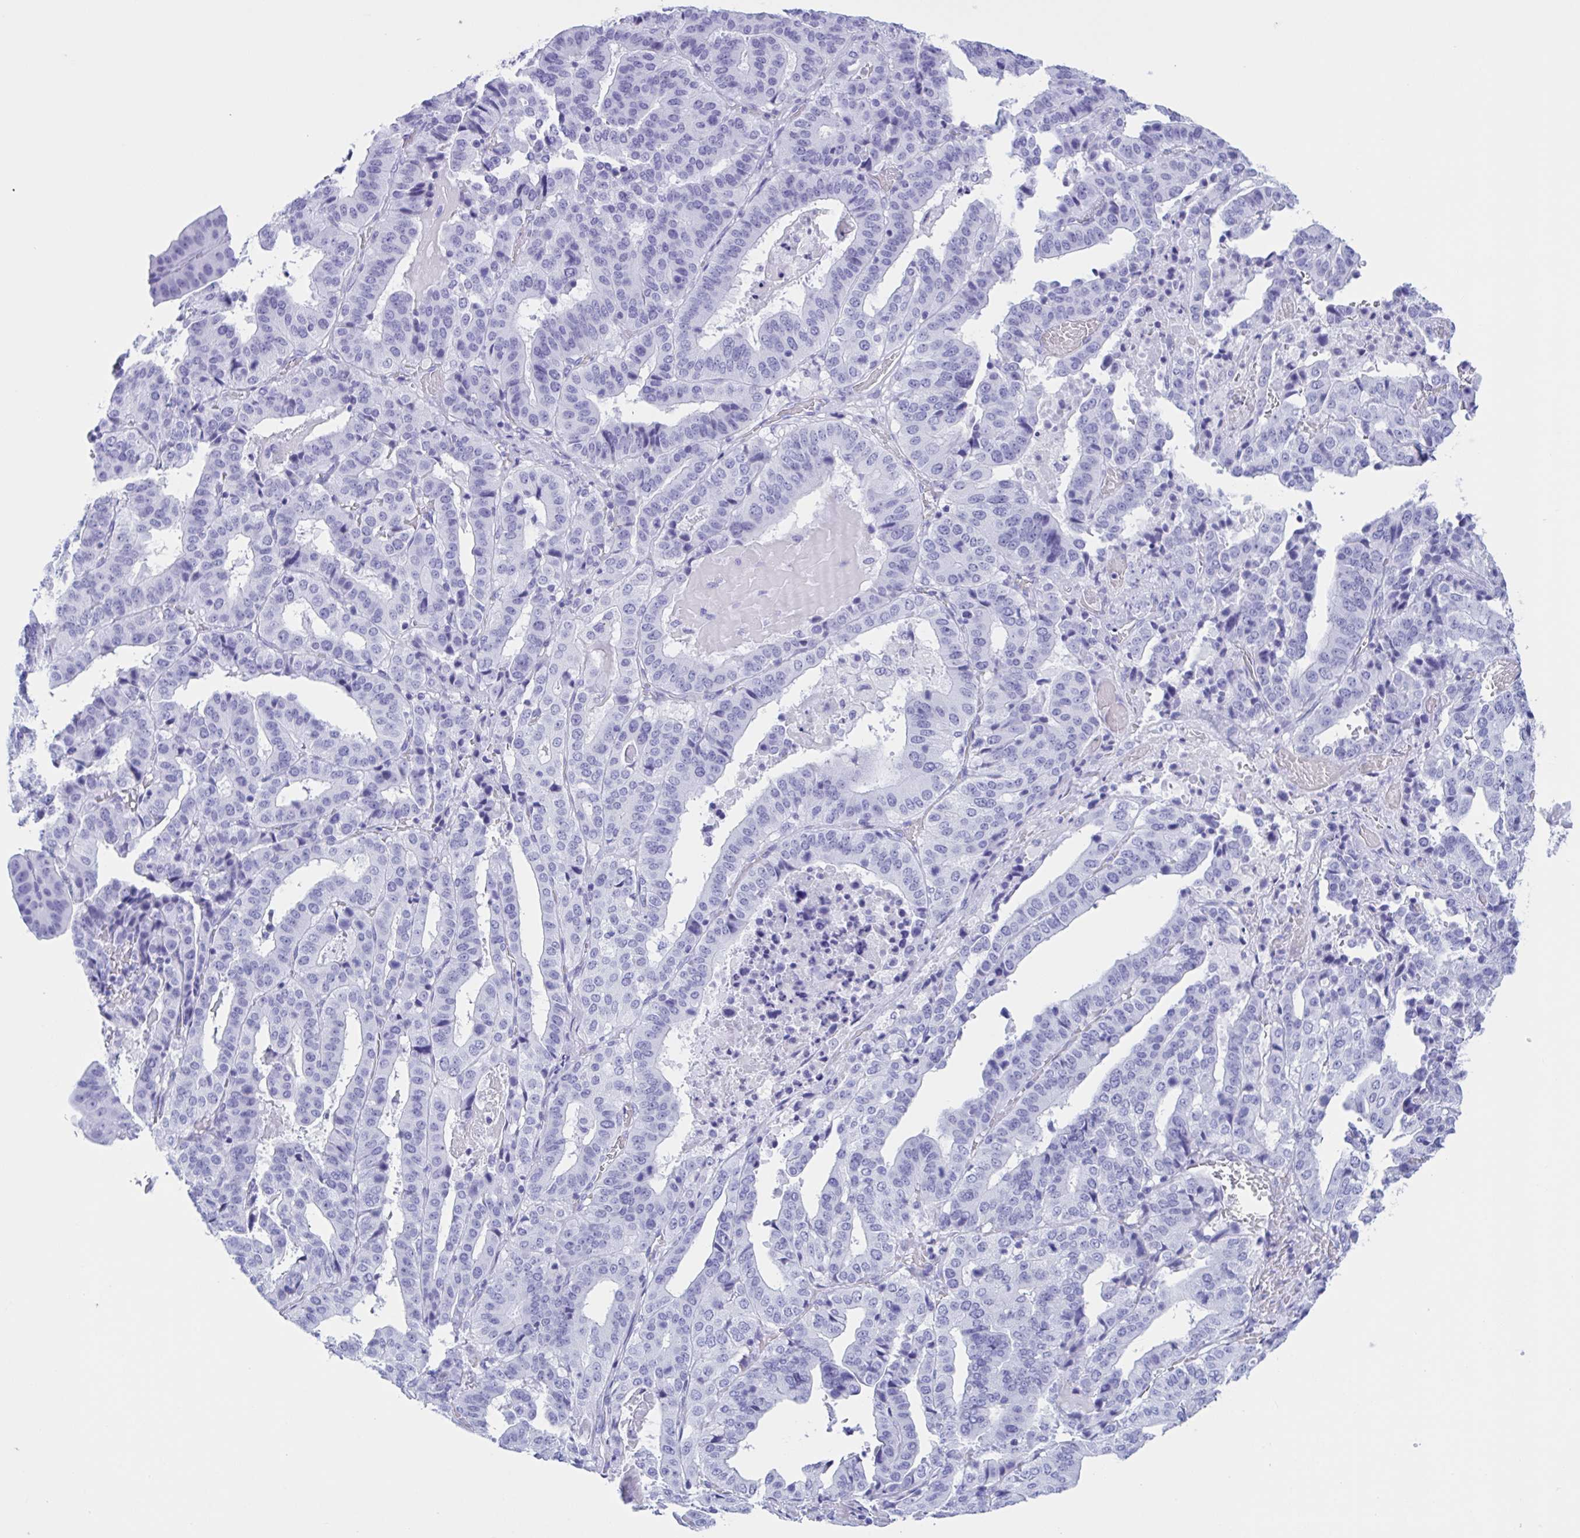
{"staining": {"intensity": "negative", "quantity": "none", "location": "none"}, "tissue": "stomach cancer", "cell_type": "Tumor cells", "image_type": "cancer", "snomed": [{"axis": "morphology", "description": "Adenocarcinoma, NOS"}, {"axis": "topography", "description": "Stomach"}], "caption": "There is no significant positivity in tumor cells of adenocarcinoma (stomach).", "gene": "ZNF850", "patient": {"sex": "male", "age": 48}}